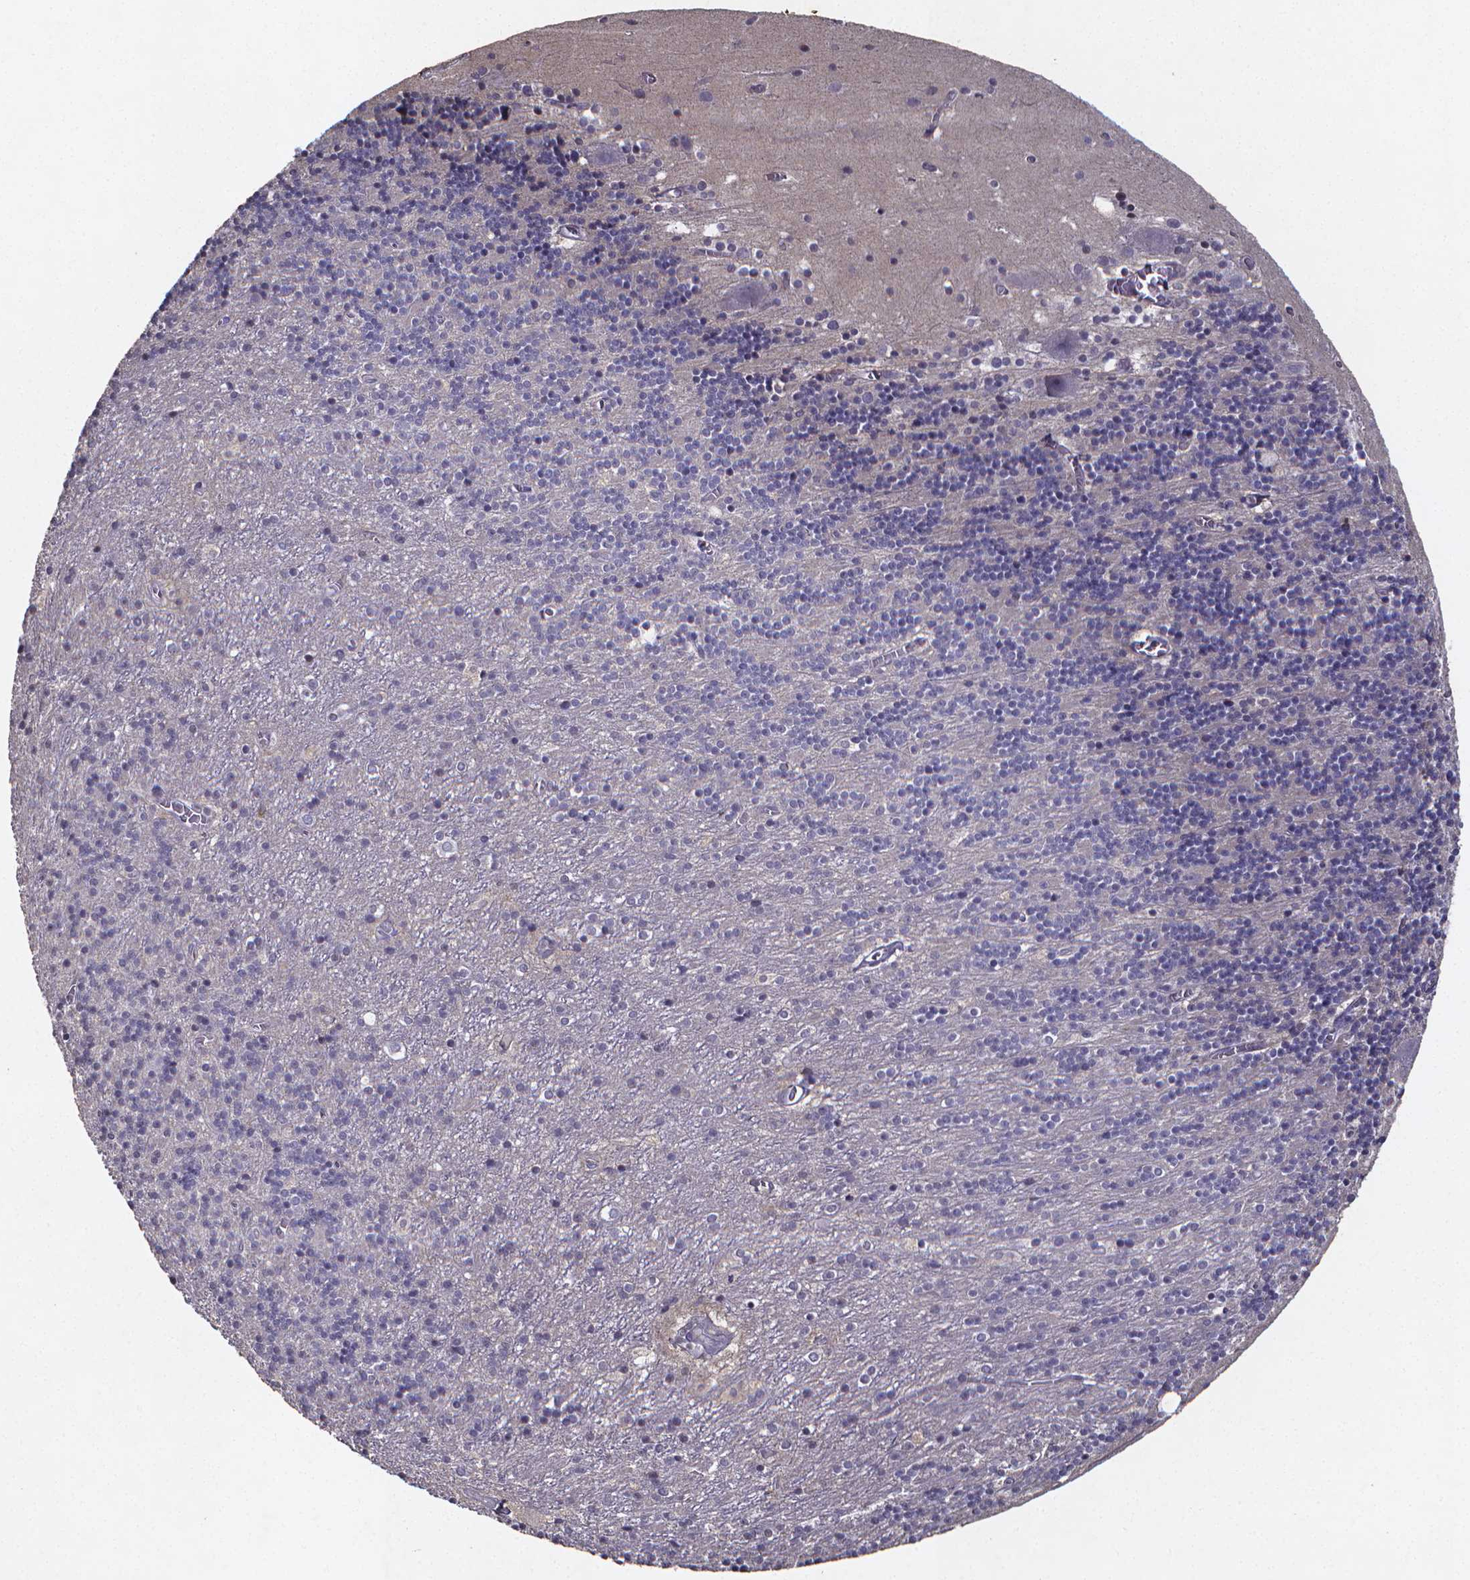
{"staining": {"intensity": "negative", "quantity": "none", "location": "none"}, "tissue": "cerebellum", "cell_type": "Cells in granular layer", "image_type": "normal", "snomed": [{"axis": "morphology", "description": "Normal tissue, NOS"}, {"axis": "topography", "description": "Cerebellum"}], "caption": "DAB immunohistochemical staining of normal human cerebellum exhibits no significant staining in cells in granular layer. Nuclei are stained in blue.", "gene": "TP73", "patient": {"sex": "male", "age": 70}}